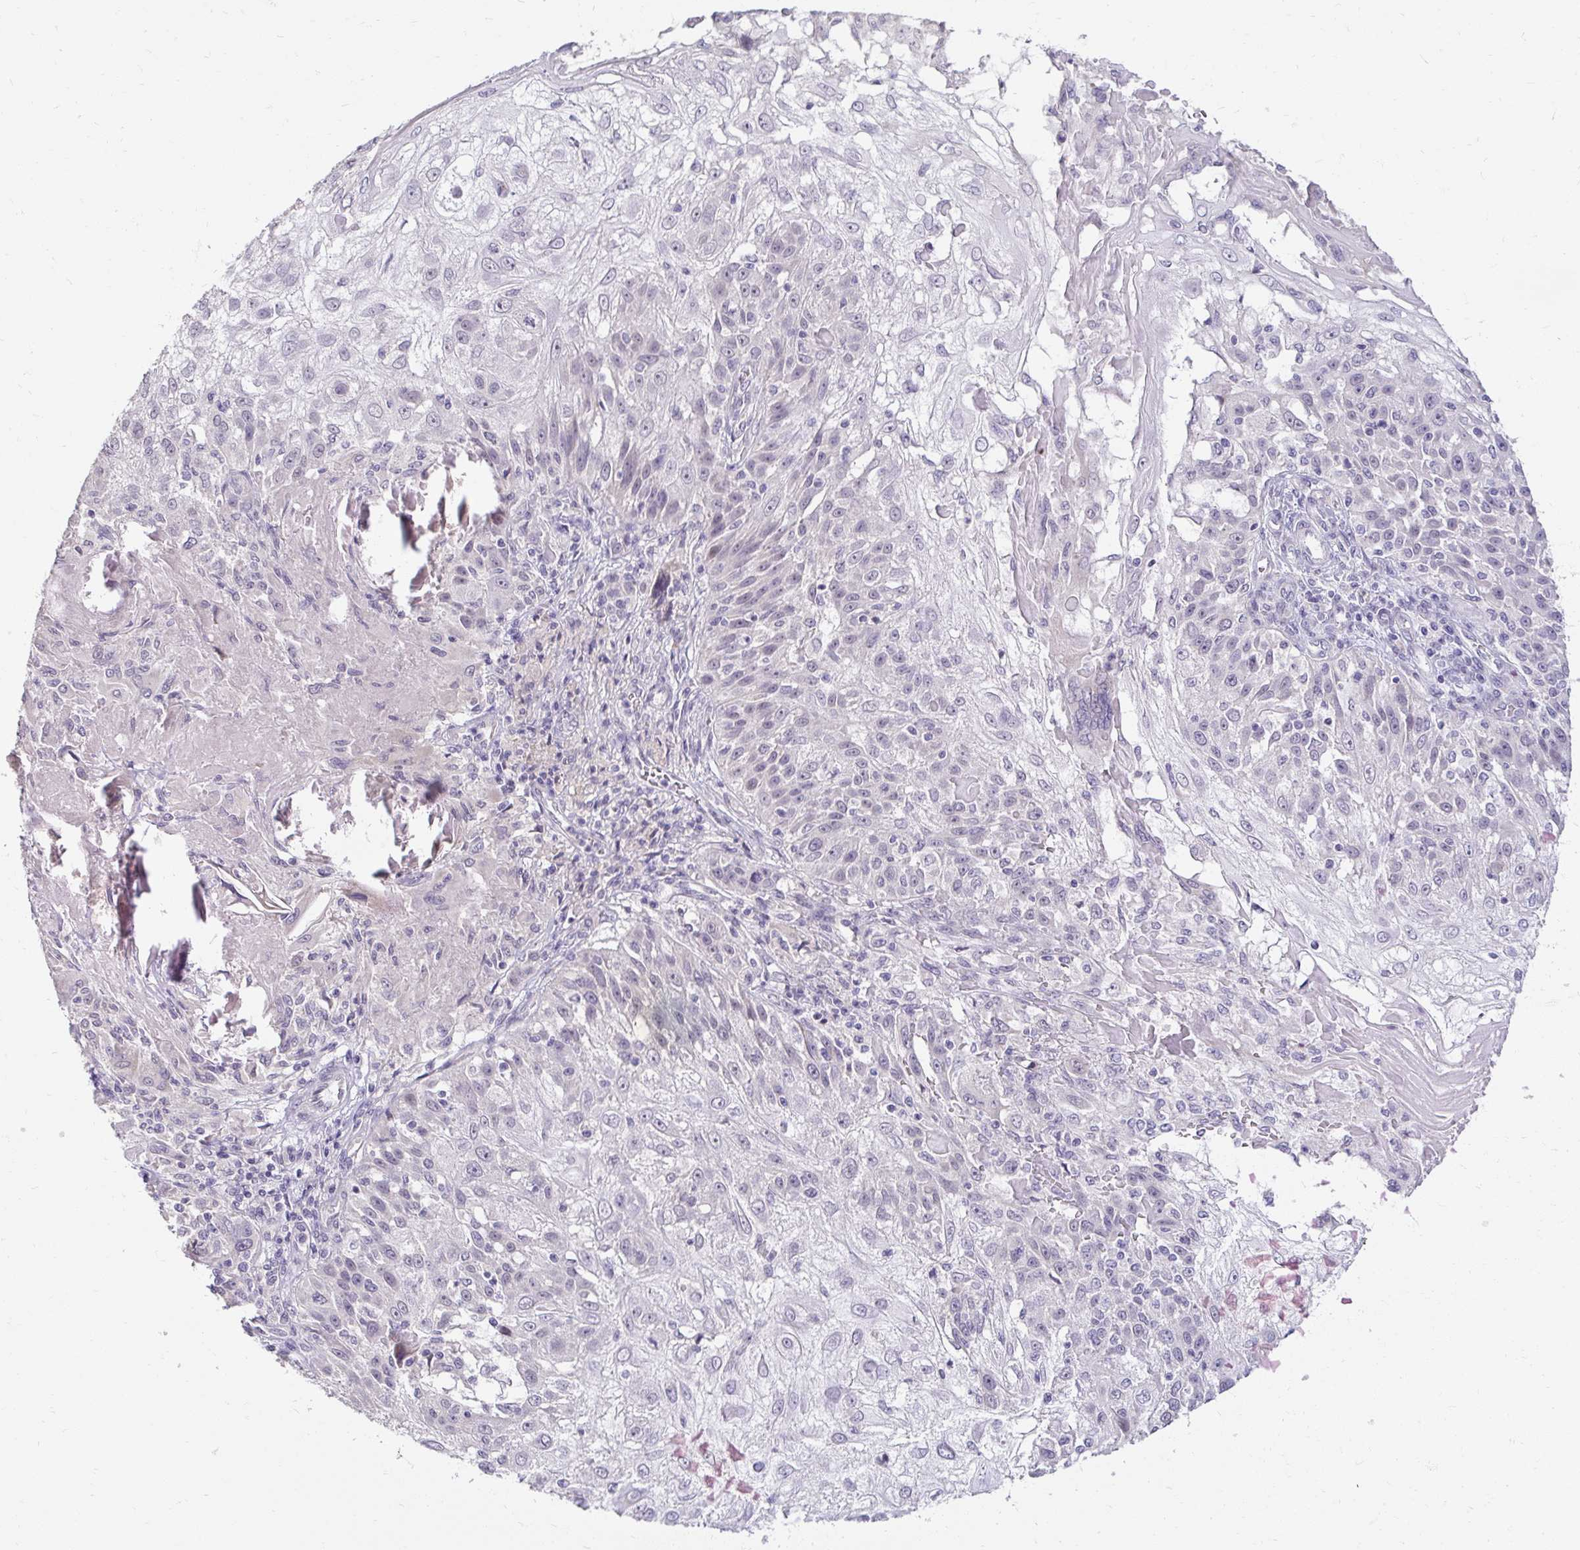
{"staining": {"intensity": "negative", "quantity": "none", "location": "none"}, "tissue": "skin cancer", "cell_type": "Tumor cells", "image_type": "cancer", "snomed": [{"axis": "morphology", "description": "Normal tissue, NOS"}, {"axis": "morphology", "description": "Squamous cell carcinoma, NOS"}, {"axis": "topography", "description": "Skin"}], "caption": "Human skin cancer stained for a protein using IHC demonstrates no positivity in tumor cells.", "gene": "DDN", "patient": {"sex": "female", "age": 83}}